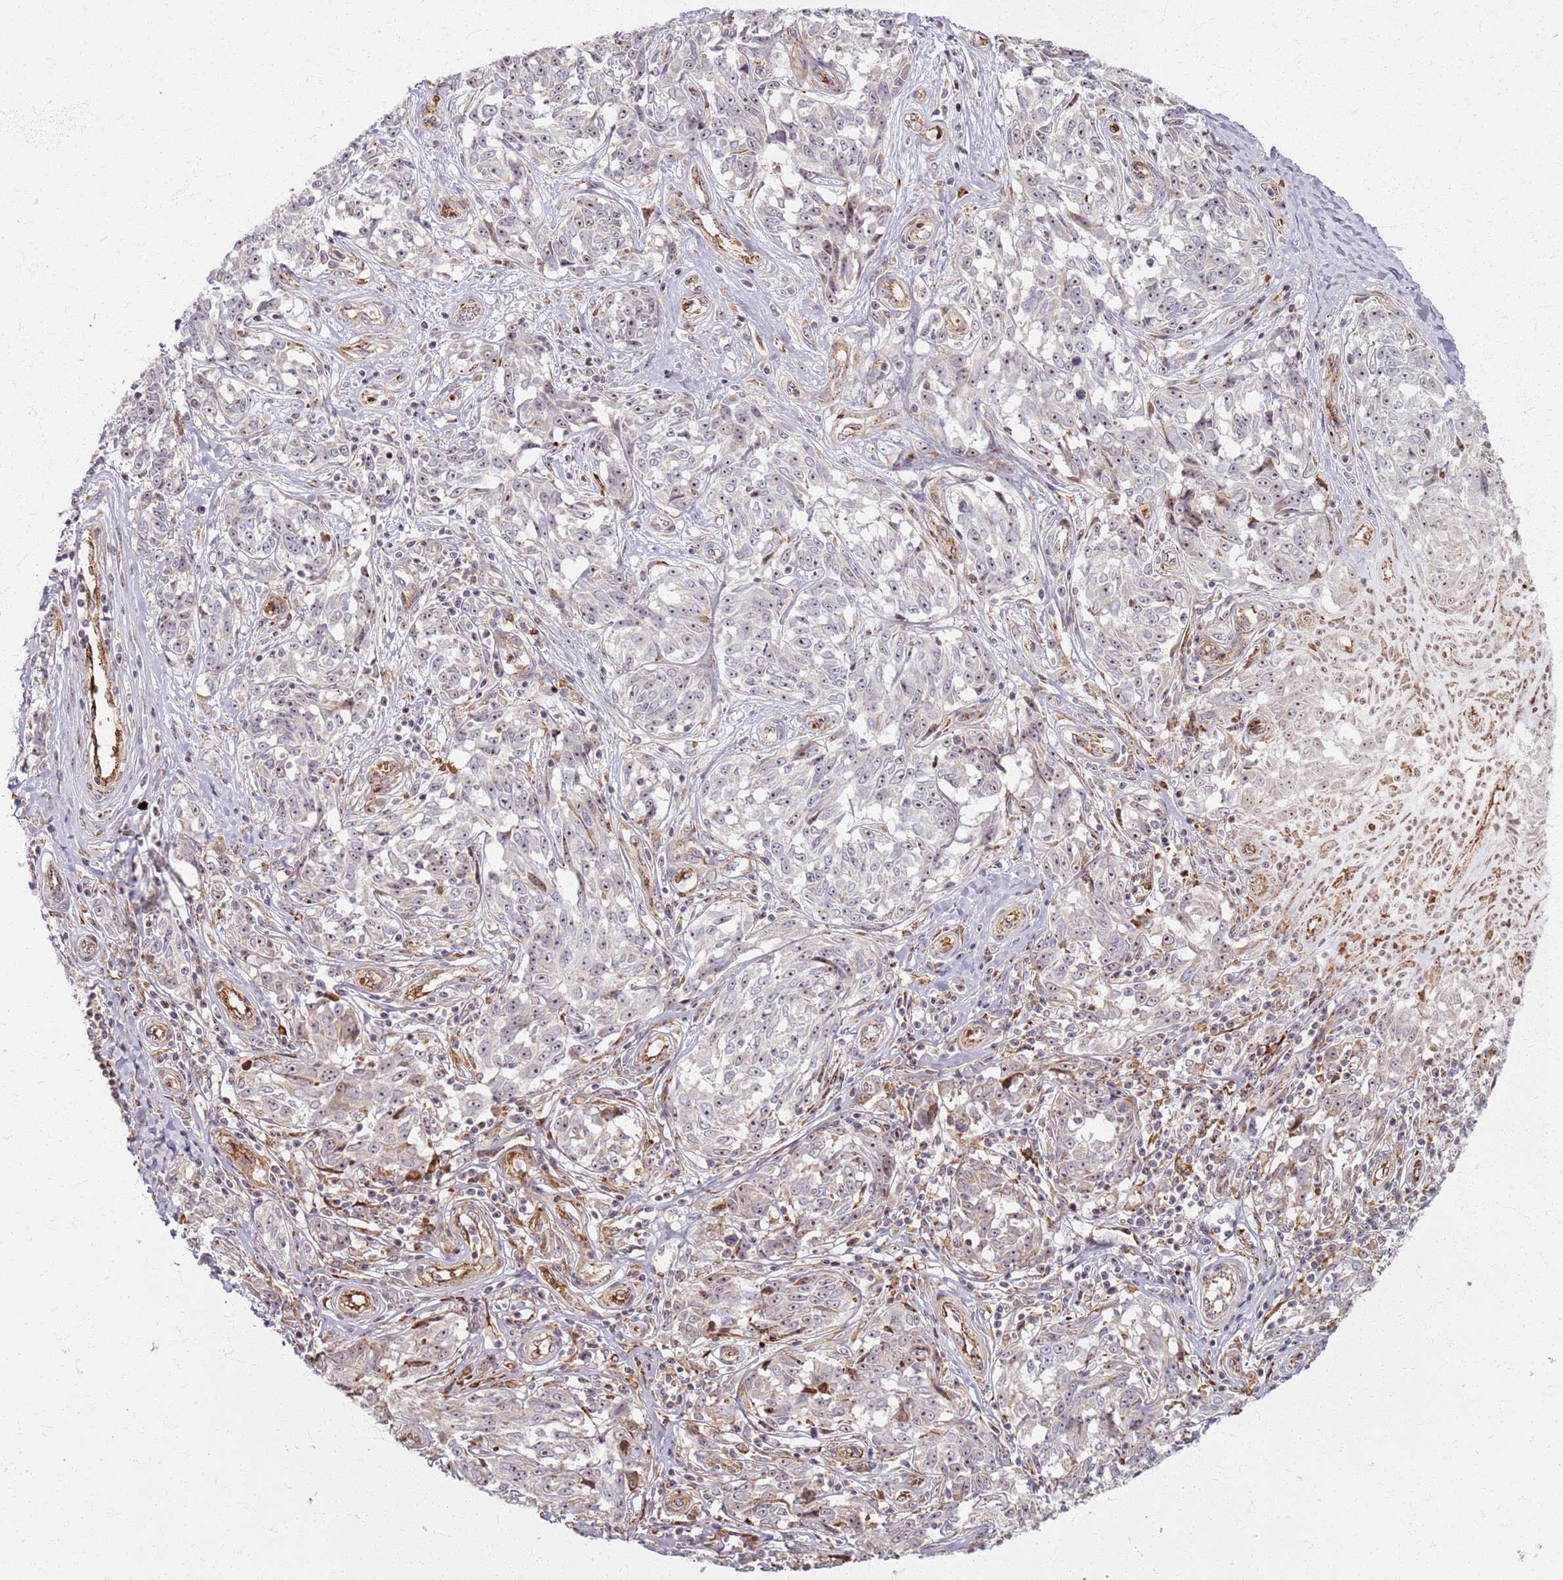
{"staining": {"intensity": "weak", "quantity": "<25%", "location": "cytoplasmic/membranous,nuclear"}, "tissue": "melanoma", "cell_type": "Tumor cells", "image_type": "cancer", "snomed": [{"axis": "morphology", "description": "Normal tissue, NOS"}, {"axis": "morphology", "description": "Malignant melanoma, NOS"}, {"axis": "topography", "description": "Skin"}], "caption": "Human melanoma stained for a protein using IHC shows no positivity in tumor cells.", "gene": "KRI1", "patient": {"sex": "female", "age": 64}}